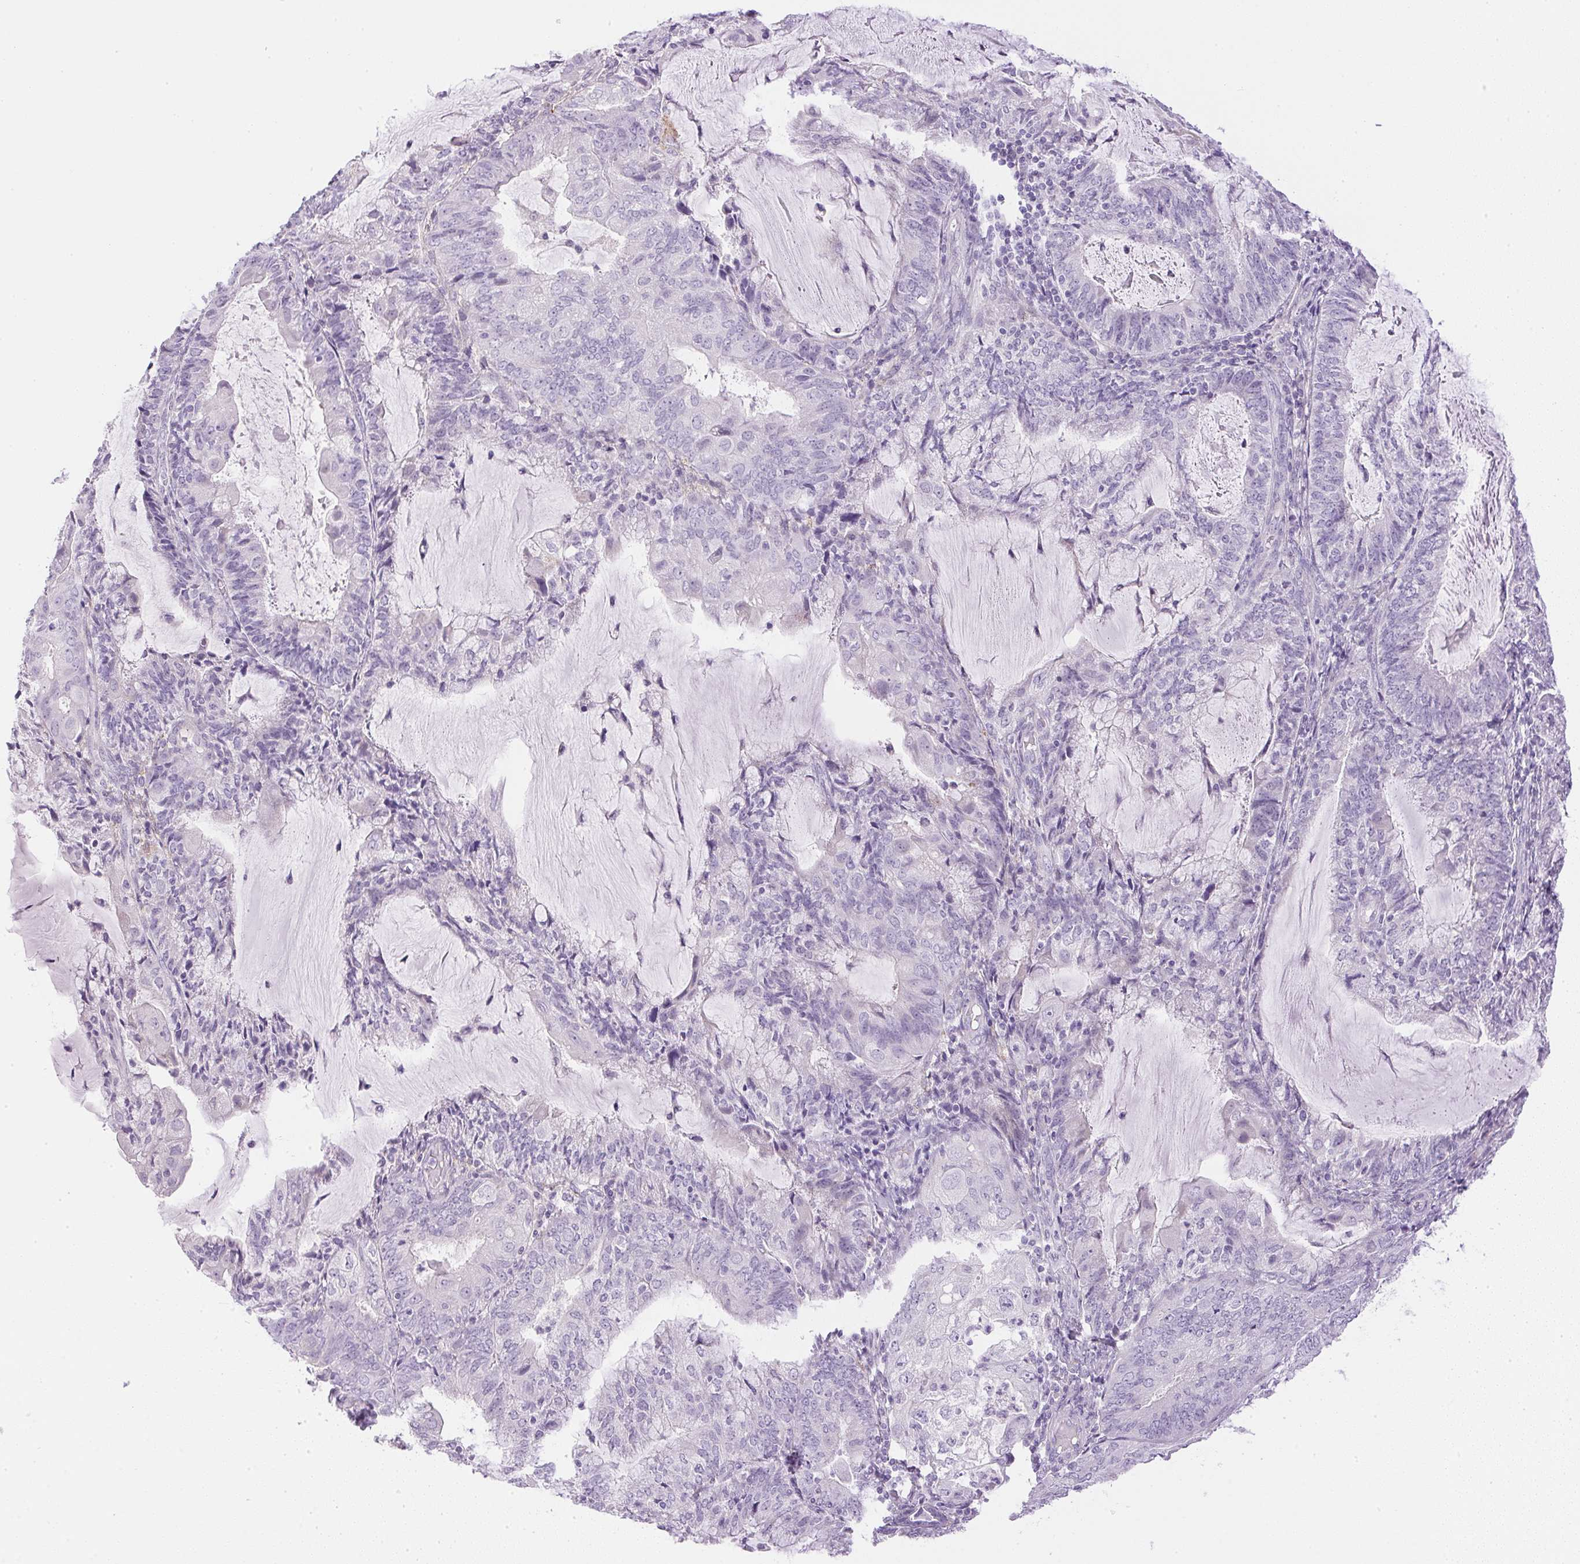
{"staining": {"intensity": "negative", "quantity": "none", "location": "none"}, "tissue": "endometrial cancer", "cell_type": "Tumor cells", "image_type": "cancer", "snomed": [{"axis": "morphology", "description": "Adenocarcinoma, NOS"}, {"axis": "topography", "description": "Endometrium"}], "caption": "Tumor cells show no significant protein staining in endometrial cancer.", "gene": "CTRL", "patient": {"sex": "female", "age": 81}}